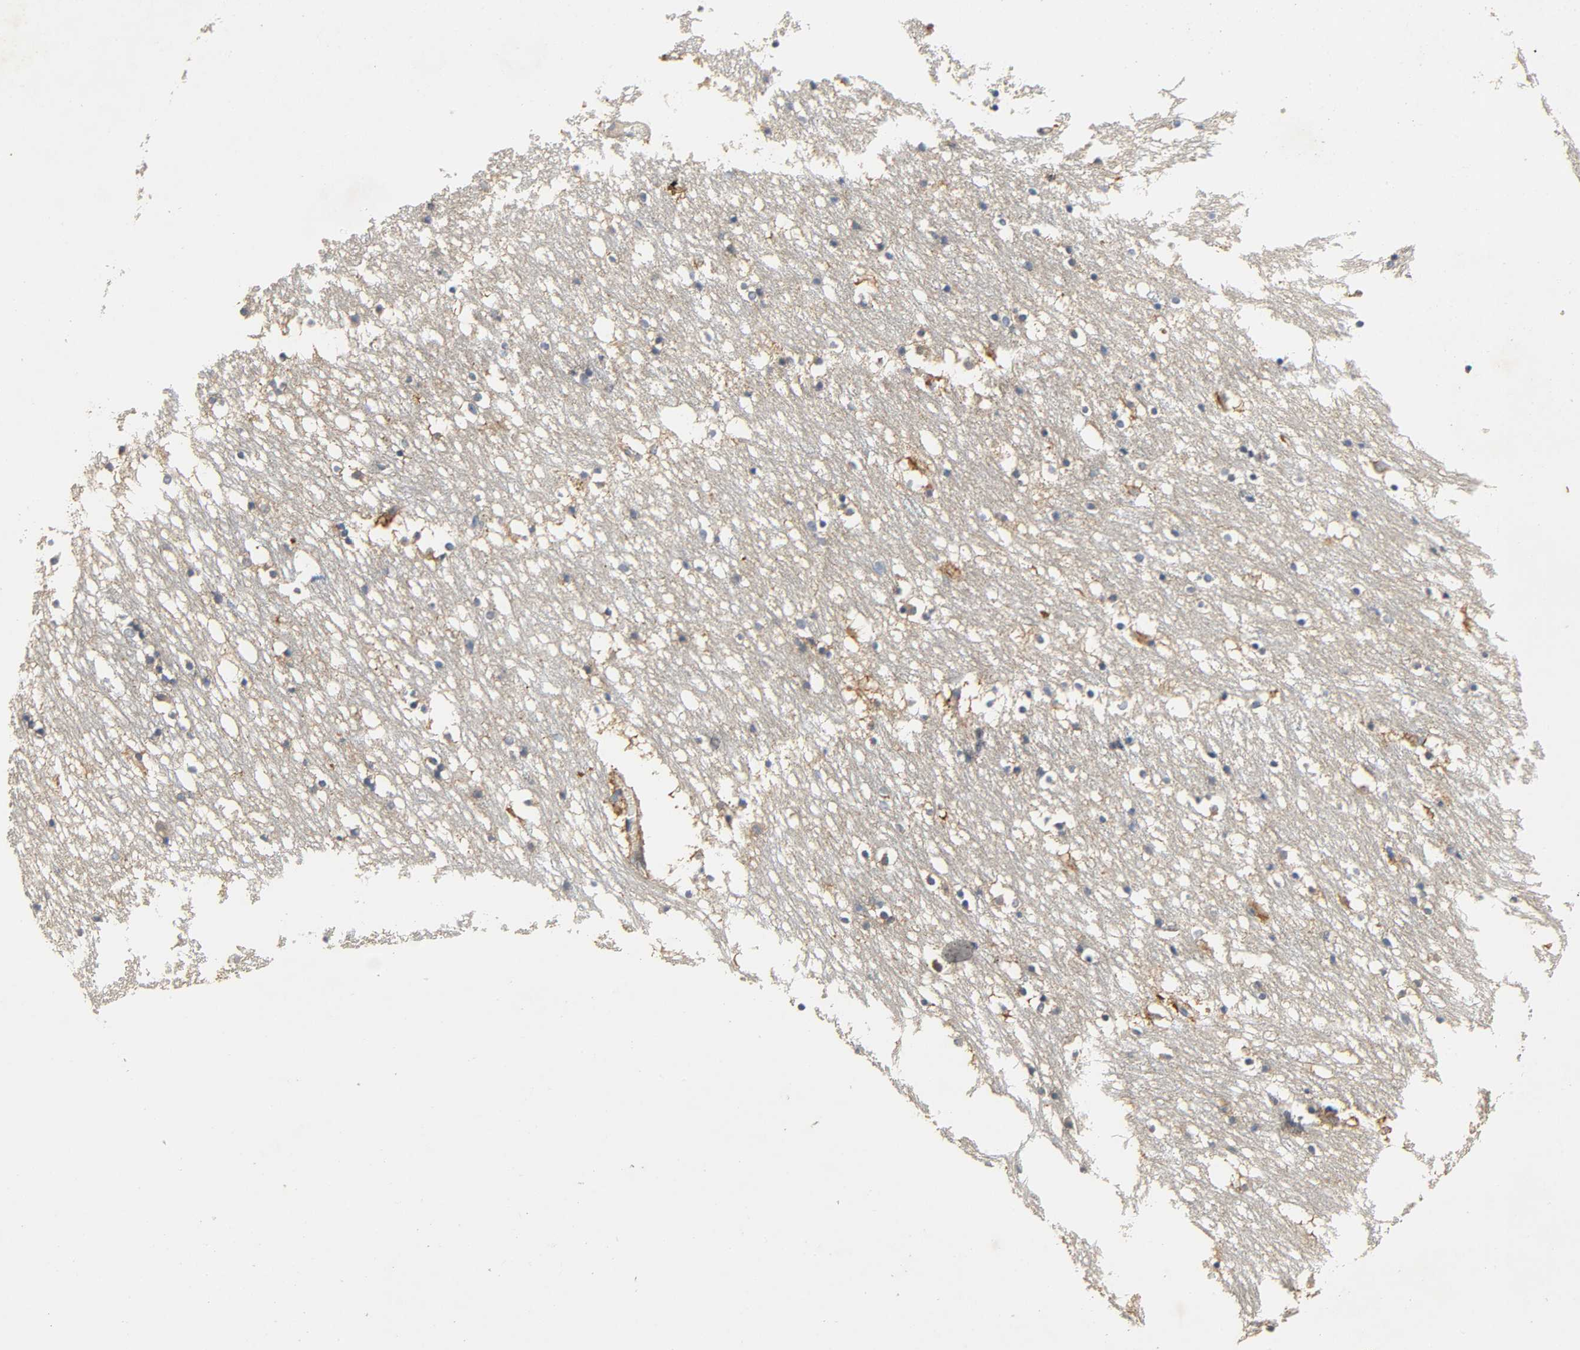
{"staining": {"intensity": "moderate", "quantity": "25%-75%", "location": "cytoplasmic/membranous"}, "tissue": "caudate", "cell_type": "Glial cells", "image_type": "normal", "snomed": [{"axis": "morphology", "description": "Normal tissue, NOS"}, {"axis": "topography", "description": "Lateral ventricle wall"}], "caption": "Caudate stained with immunohistochemistry (IHC) displays moderate cytoplasmic/membranous positivity in about 25%-75% of glial cells. The staining was performed using DAB, with brown indicating positive protein expression. Nuclei are stained blue with hematoxylin.", "gene": "ARPC1A", "patient": {"sex": "male", "age": 45}}